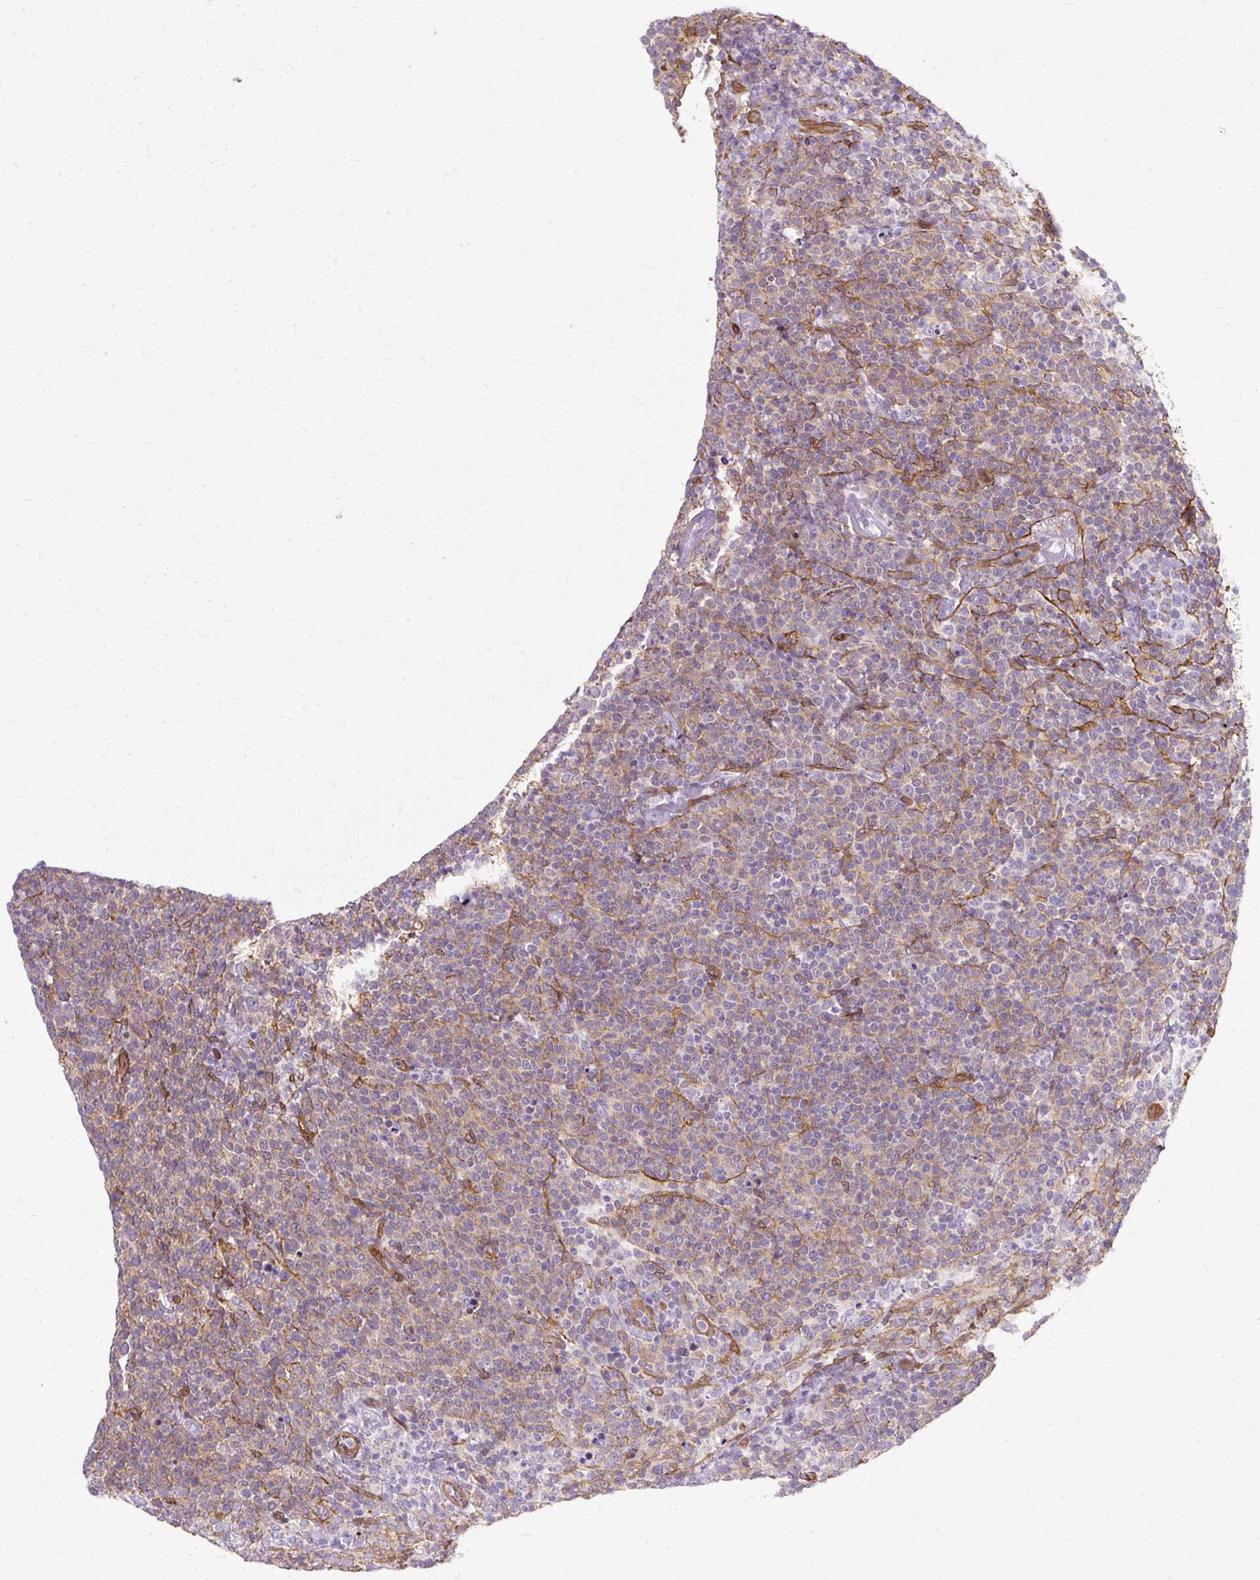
{"staining": {"intensity": "weak", "quantity": "<25%", "location": "cytoplasmic/membranous"}, "tissue": "lymphoma", "cell_type": "Tumor cells", "image_type": "cancer", "snomed": [{"axis": "morphology", "description": "Malignant lymphoma, non-Hodgkin's type, High grade"}, {"axis": "topography", "description": "Lymph node"}], "caption": "IHC of lymphoma shows no staining in tumor cells. Brightfield microscopy of immunohistochemistry stained with DAB (3,3'-diaminobenzidine) (brown) and hematoxylin (blue), captured at high magnification.", "gene": "CNN3", "patient": {"sex": "male", "age": 61}}